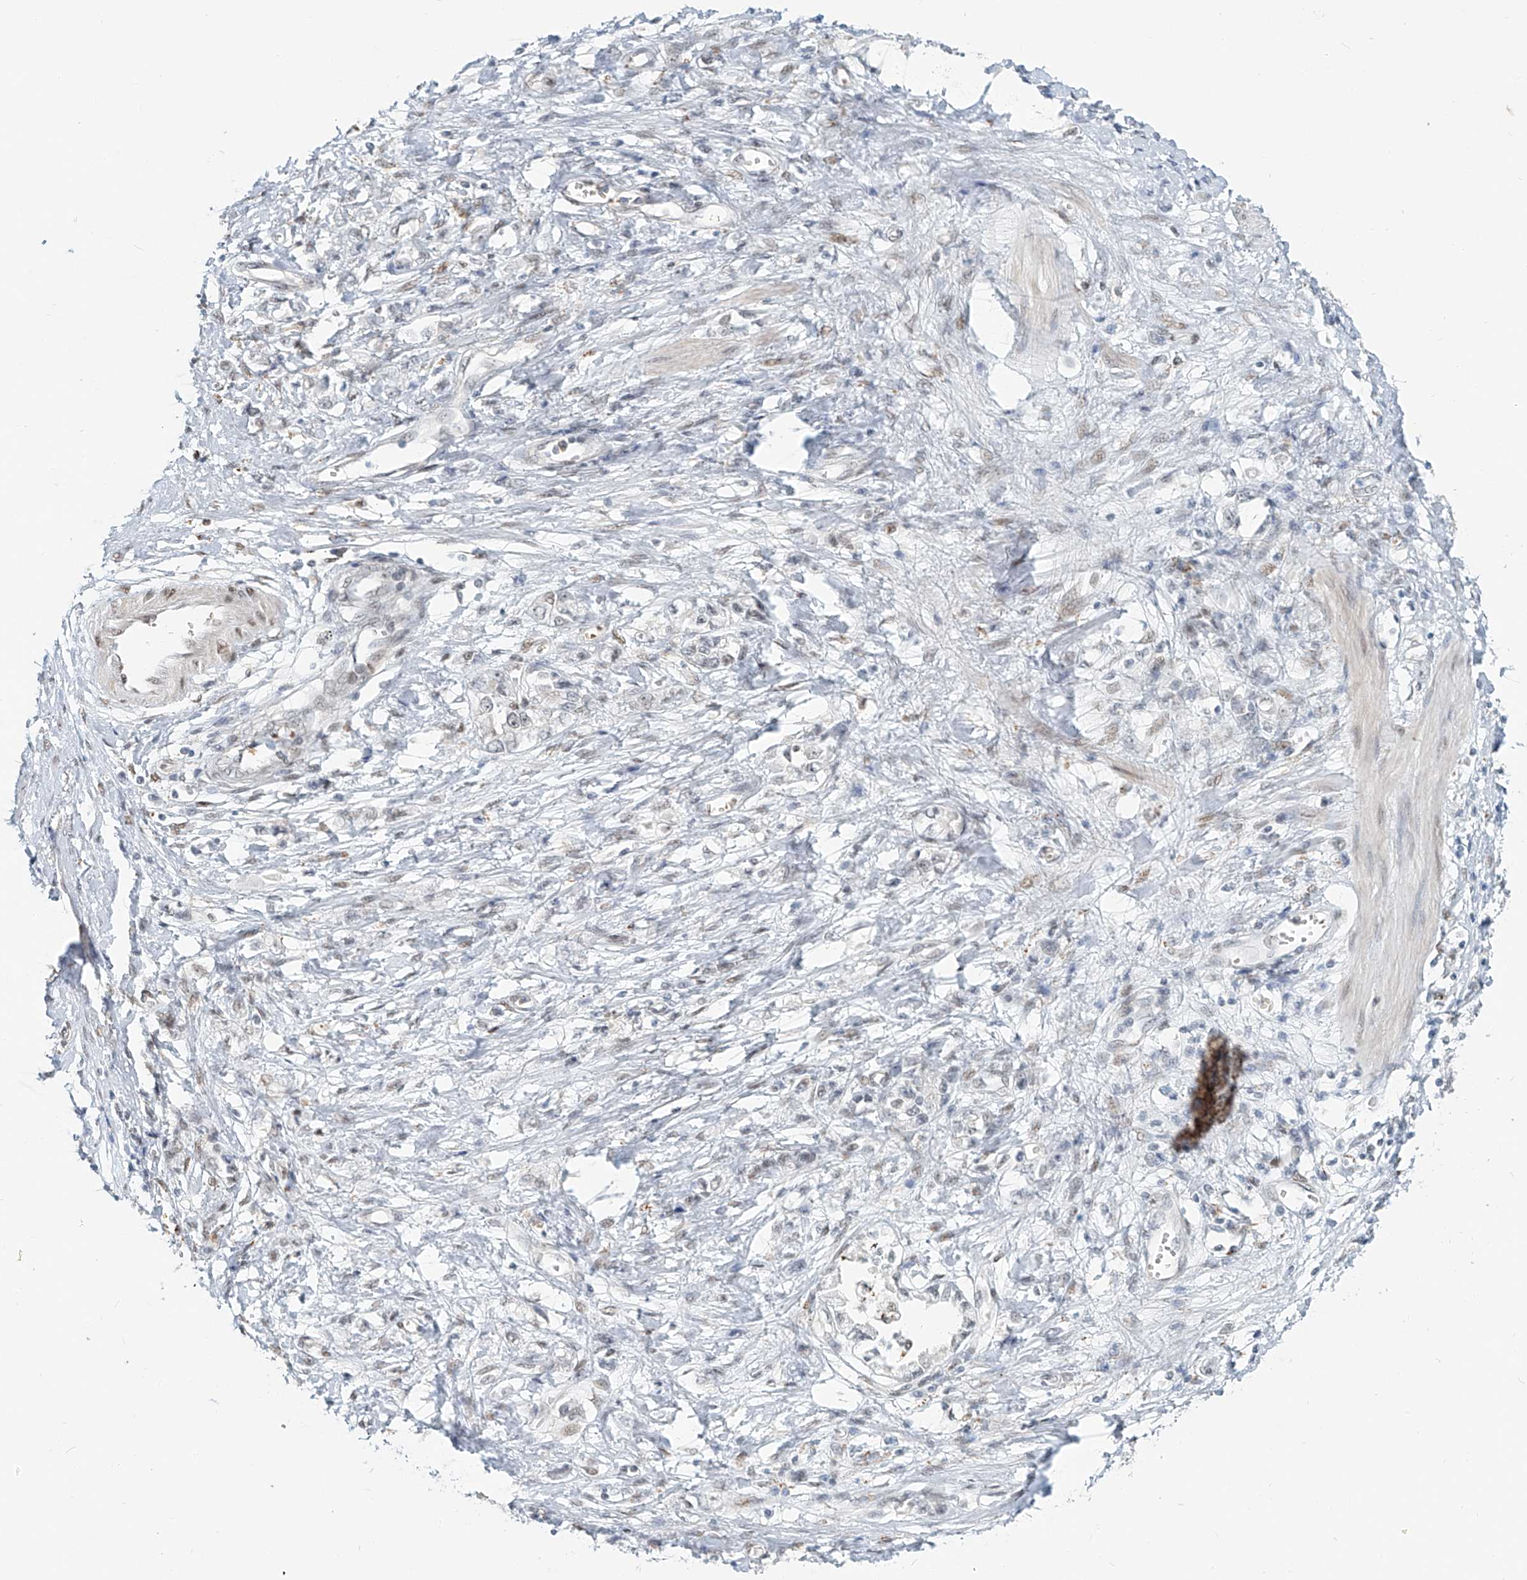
{"staining": {"intensity": "negative", "quantity": "none", "location": "none"}, "tissue": "stomach cancer", "cell_type": "Tumor cells", "image_type": "cancer", "snomed": [{"axis": "morphology", "description": "Adenocarcinoma, NOS"}, {"axis": "topography", "description": "Stomach"}], "caption": "Stomach cancer was stained to show a protein in brown. There is no significant staining in tumor cells.", "gene": "SASH1", "patient": {"sex": "female", "age": 76}}